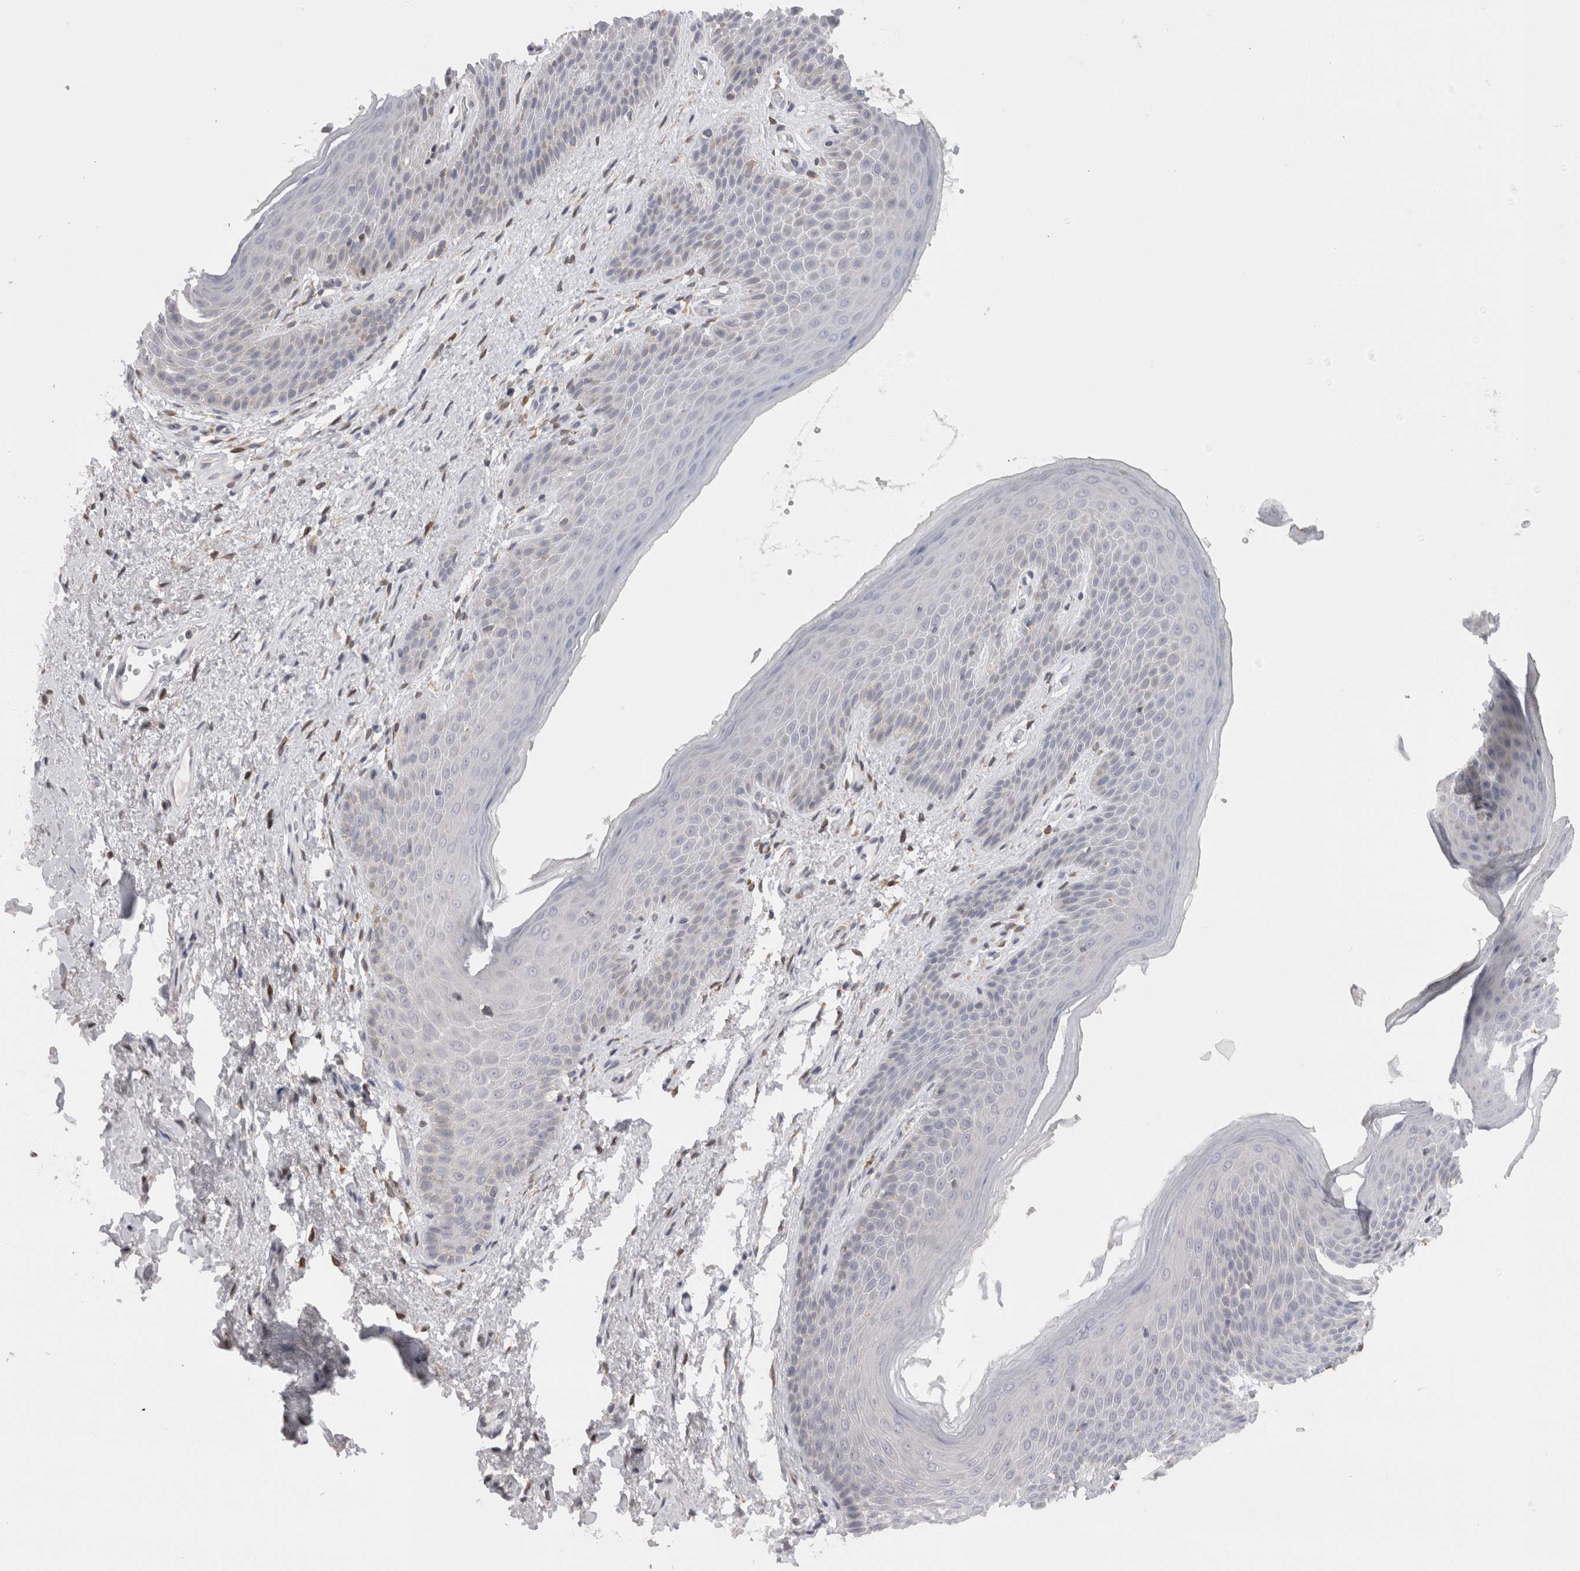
{"staining": {"intensity": "weak", "quantity": "<25%", "location": "cytoplasmic/membranous"}, "tissue": "skin", "cell_type": "Epidermal cells", "image_type": "normal", "snomed": [{"axis": "morphology", "description": "Normal tissue, NOS"}, {"axis": "topography", "description": "Anal"}], "caption": "The micrograph exhibits no staining of epidermal cells in normal skin. (DAB IHC with hematoxylin counter stain).", "gene": "VCPIP1", "patient": {"sex": "male", "age": 74}}